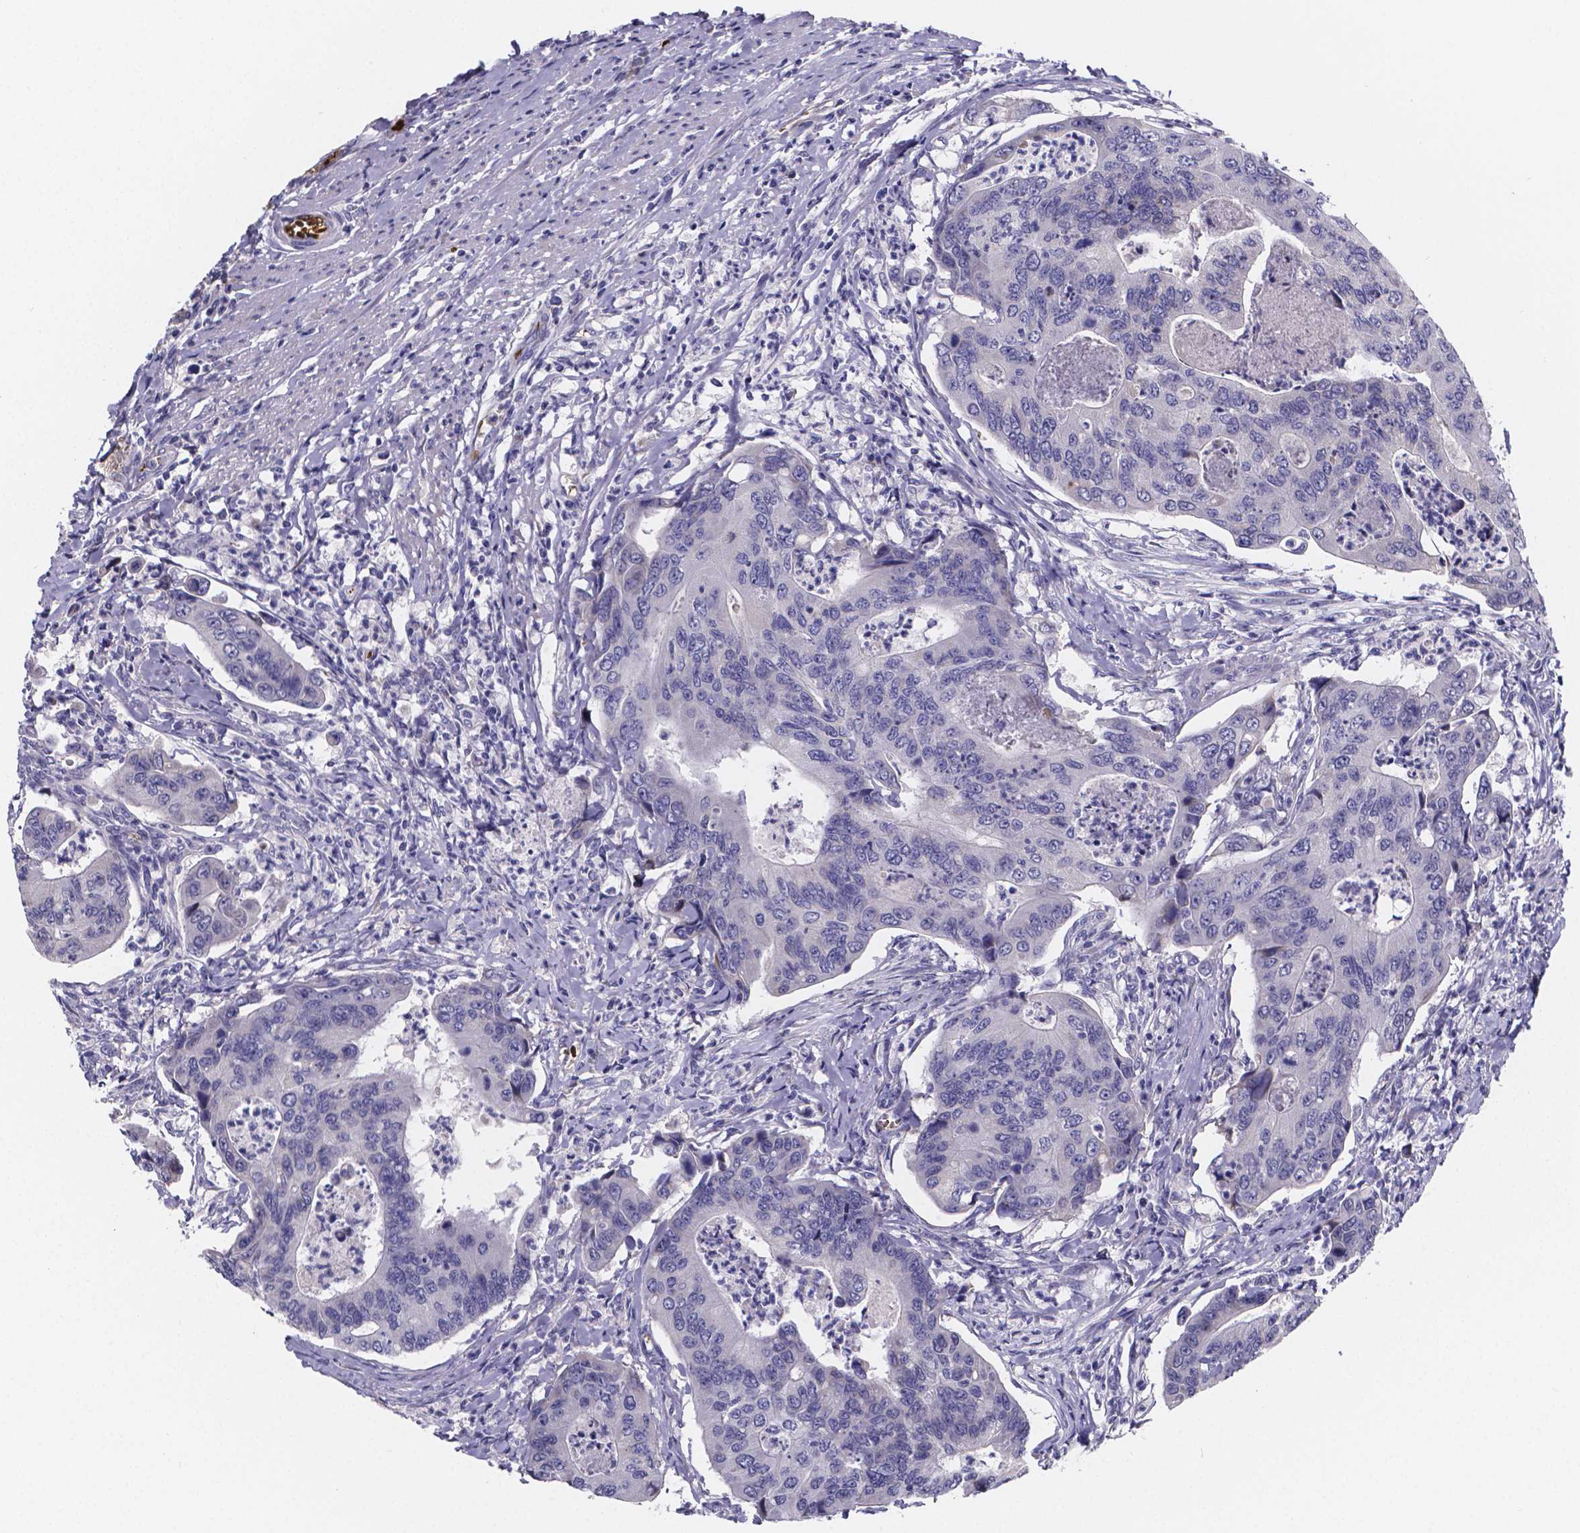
{"staining": {"intensity": "negative", "quantity": "none", "location": "none"}, "tissue": "colorectal cancer", "cell_type": "Tumor cells", "image_type": "cancer", "snomed": [{"axis": "morphology", "description": "Adenocarcinoma, NOS"}, {"axis": "topography", "description": "Colon"}], "caption": "High magnification brightfield microscopy of colorectal cancer (adenocarcinoma) stained with DAB (3,3'-diaminobenzidine) (brown) and counterstained with hematoxylin (blue): tumor cells show no significant positivity.", "gene": "GABRA3", "patient": {"sex": "female", "age": 67}}